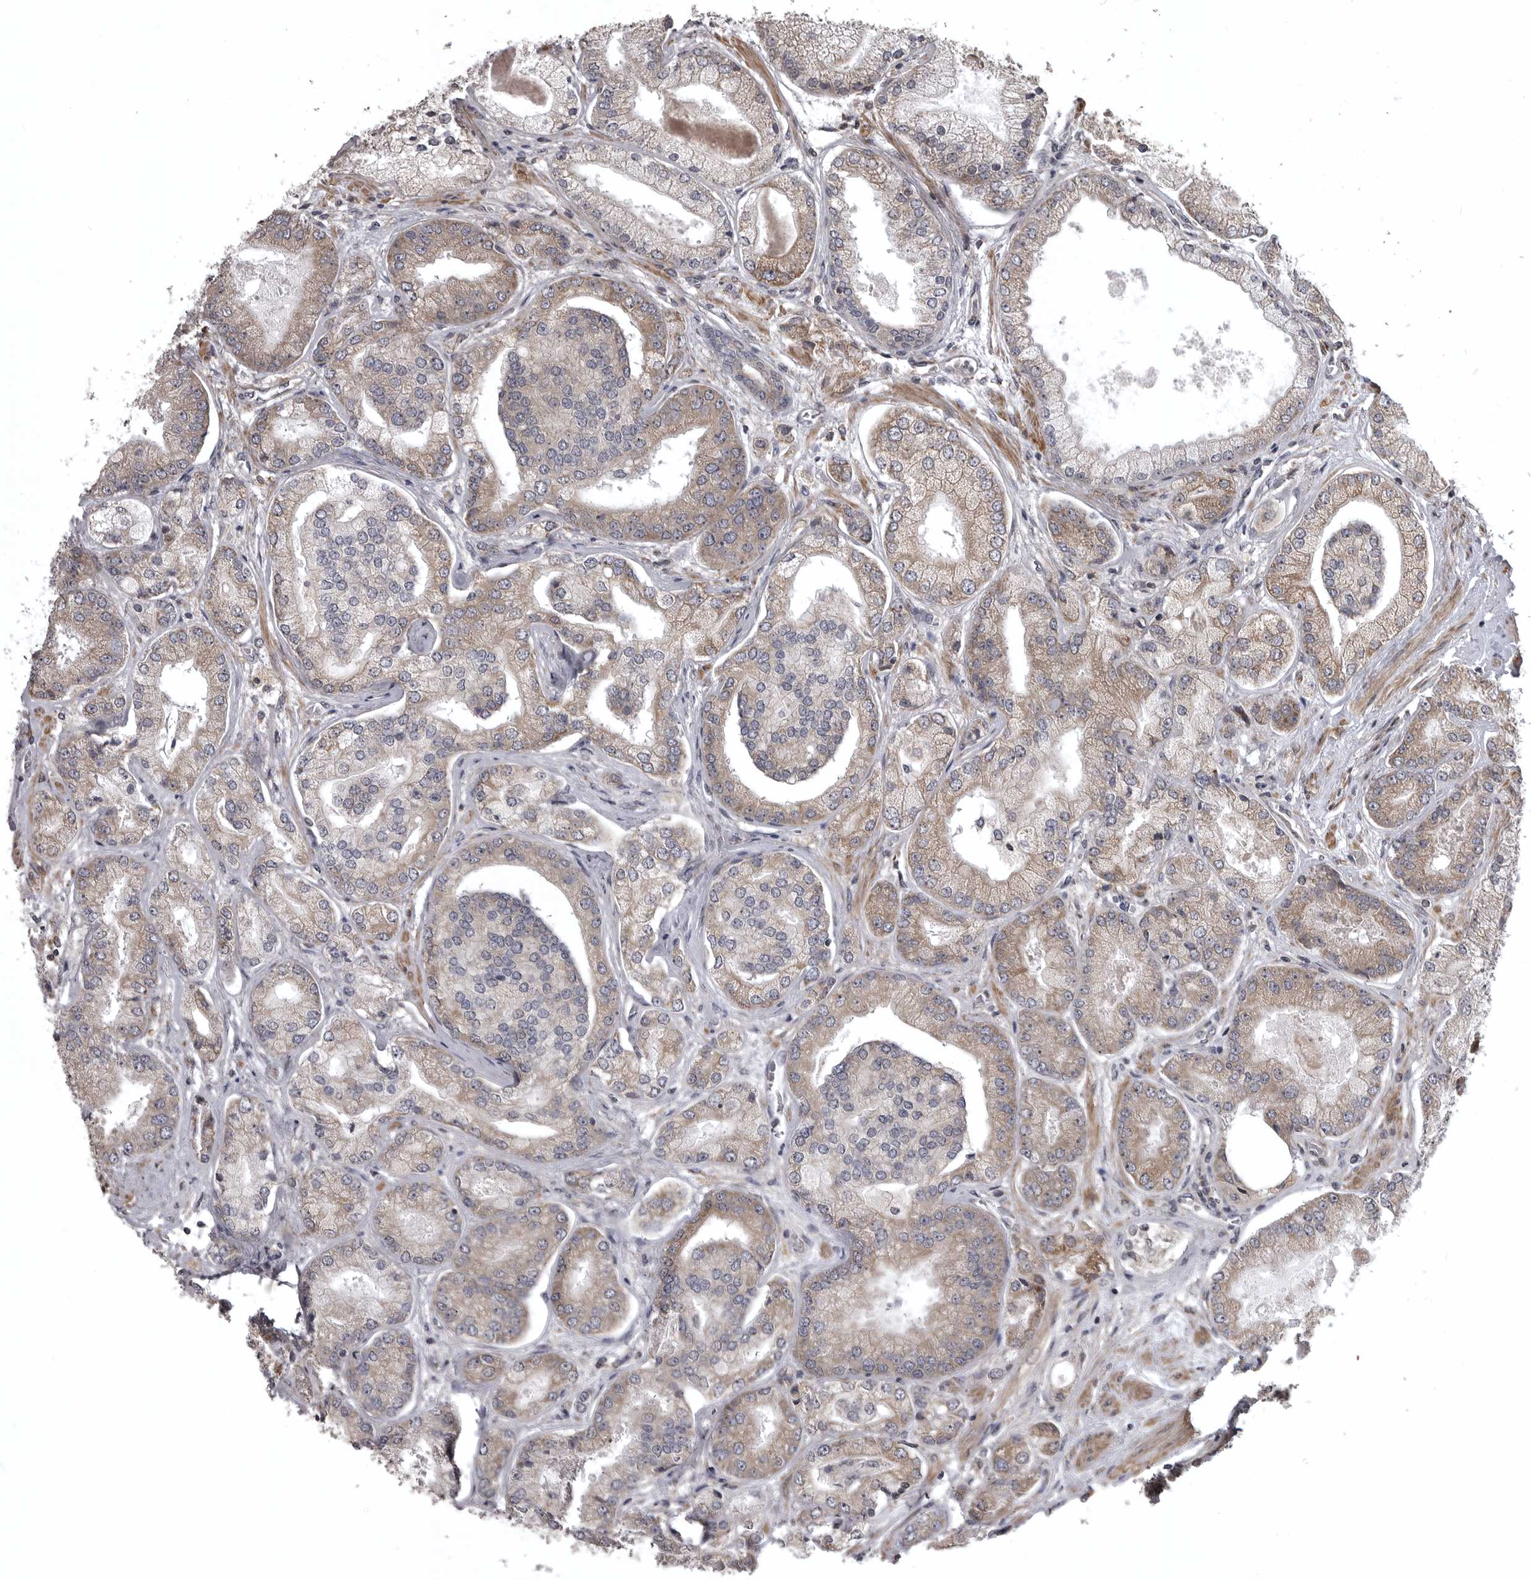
{"staining": {"intensity": "moderate", "quantity": ">75%", "location": "cytoplasmic/membranous"}, "tissue": "prostate cancer", "cell_type": "Tumor cells", "image_type": "cancer", "snomed": [{"axis": "morphology", "description": "Adenocarcinoma, High grade"}, {"axis": "topography", "description": "Prostate"}], "caption": "Immunohistochemistry (IHC) histopathology image of human adenocarcinoma (high-grade) (prostate) stained for a protein (brown), which demonstrates medium levels of moderate cytoplasmic/membranous staining in about >75% of tumor cells.", "gene": "ZNRF1", "patient": {"sex": "male", "age": 58}}